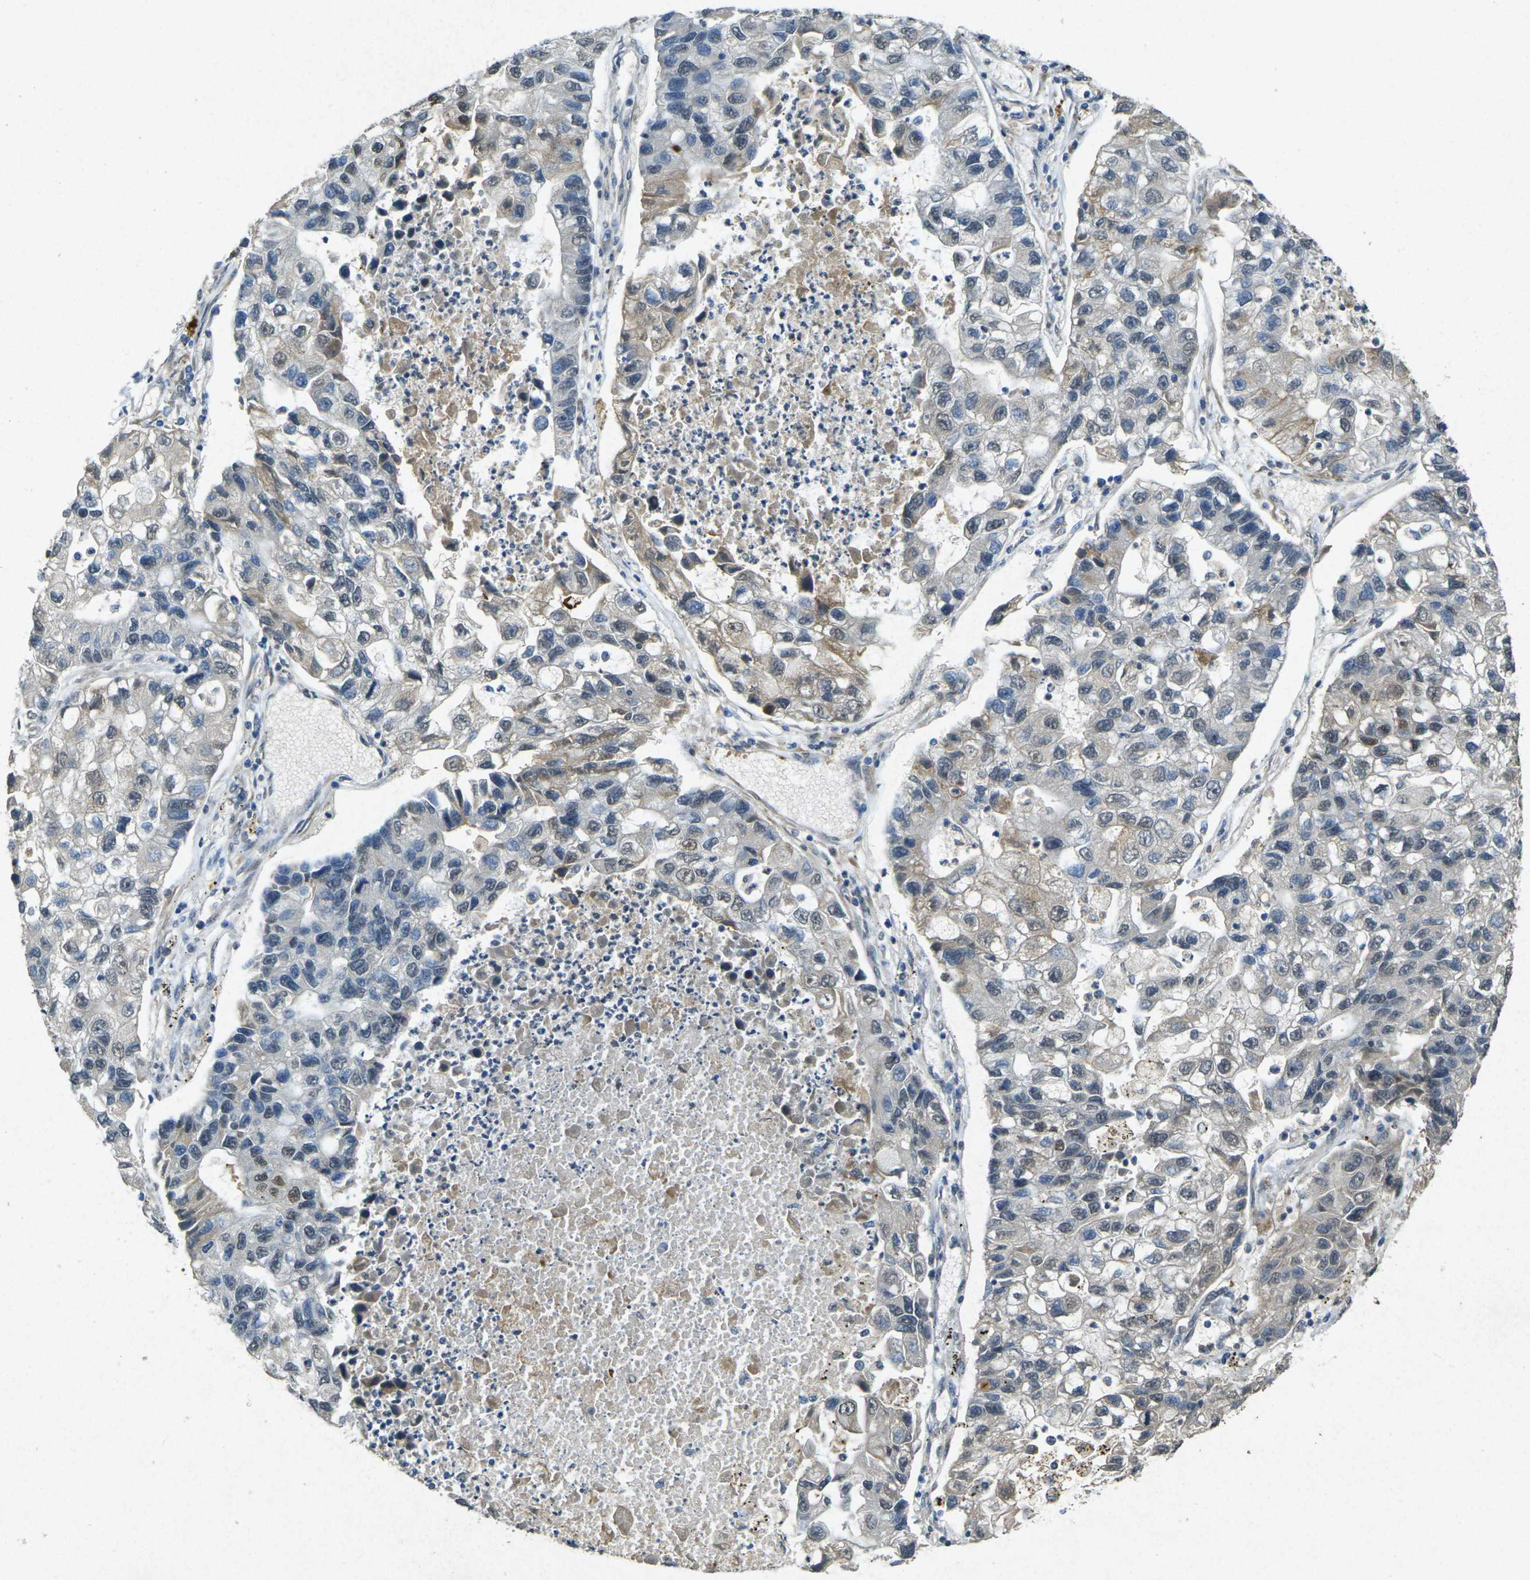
{"staining": {"intensity": "weak", "quantity": "<25%", "location": "cytoplasmic/membranous"}, "tissue": "lung cancer", "cell_type": "Tumor cells", "image_type": "cancer", "snomed": [{"axis": "morphology", "description": "Adenocarcinoma, NOS"}, {"axis": "topography", "description": "Lung"}], "caption": "Tumor cells are negative for brown protein staining in lung cancer. (DAB (3,3'-diaminobenzidine) IHC, high magnification).", "gene": "RGMA", "patient": {"sex": "female", "age": 51}}